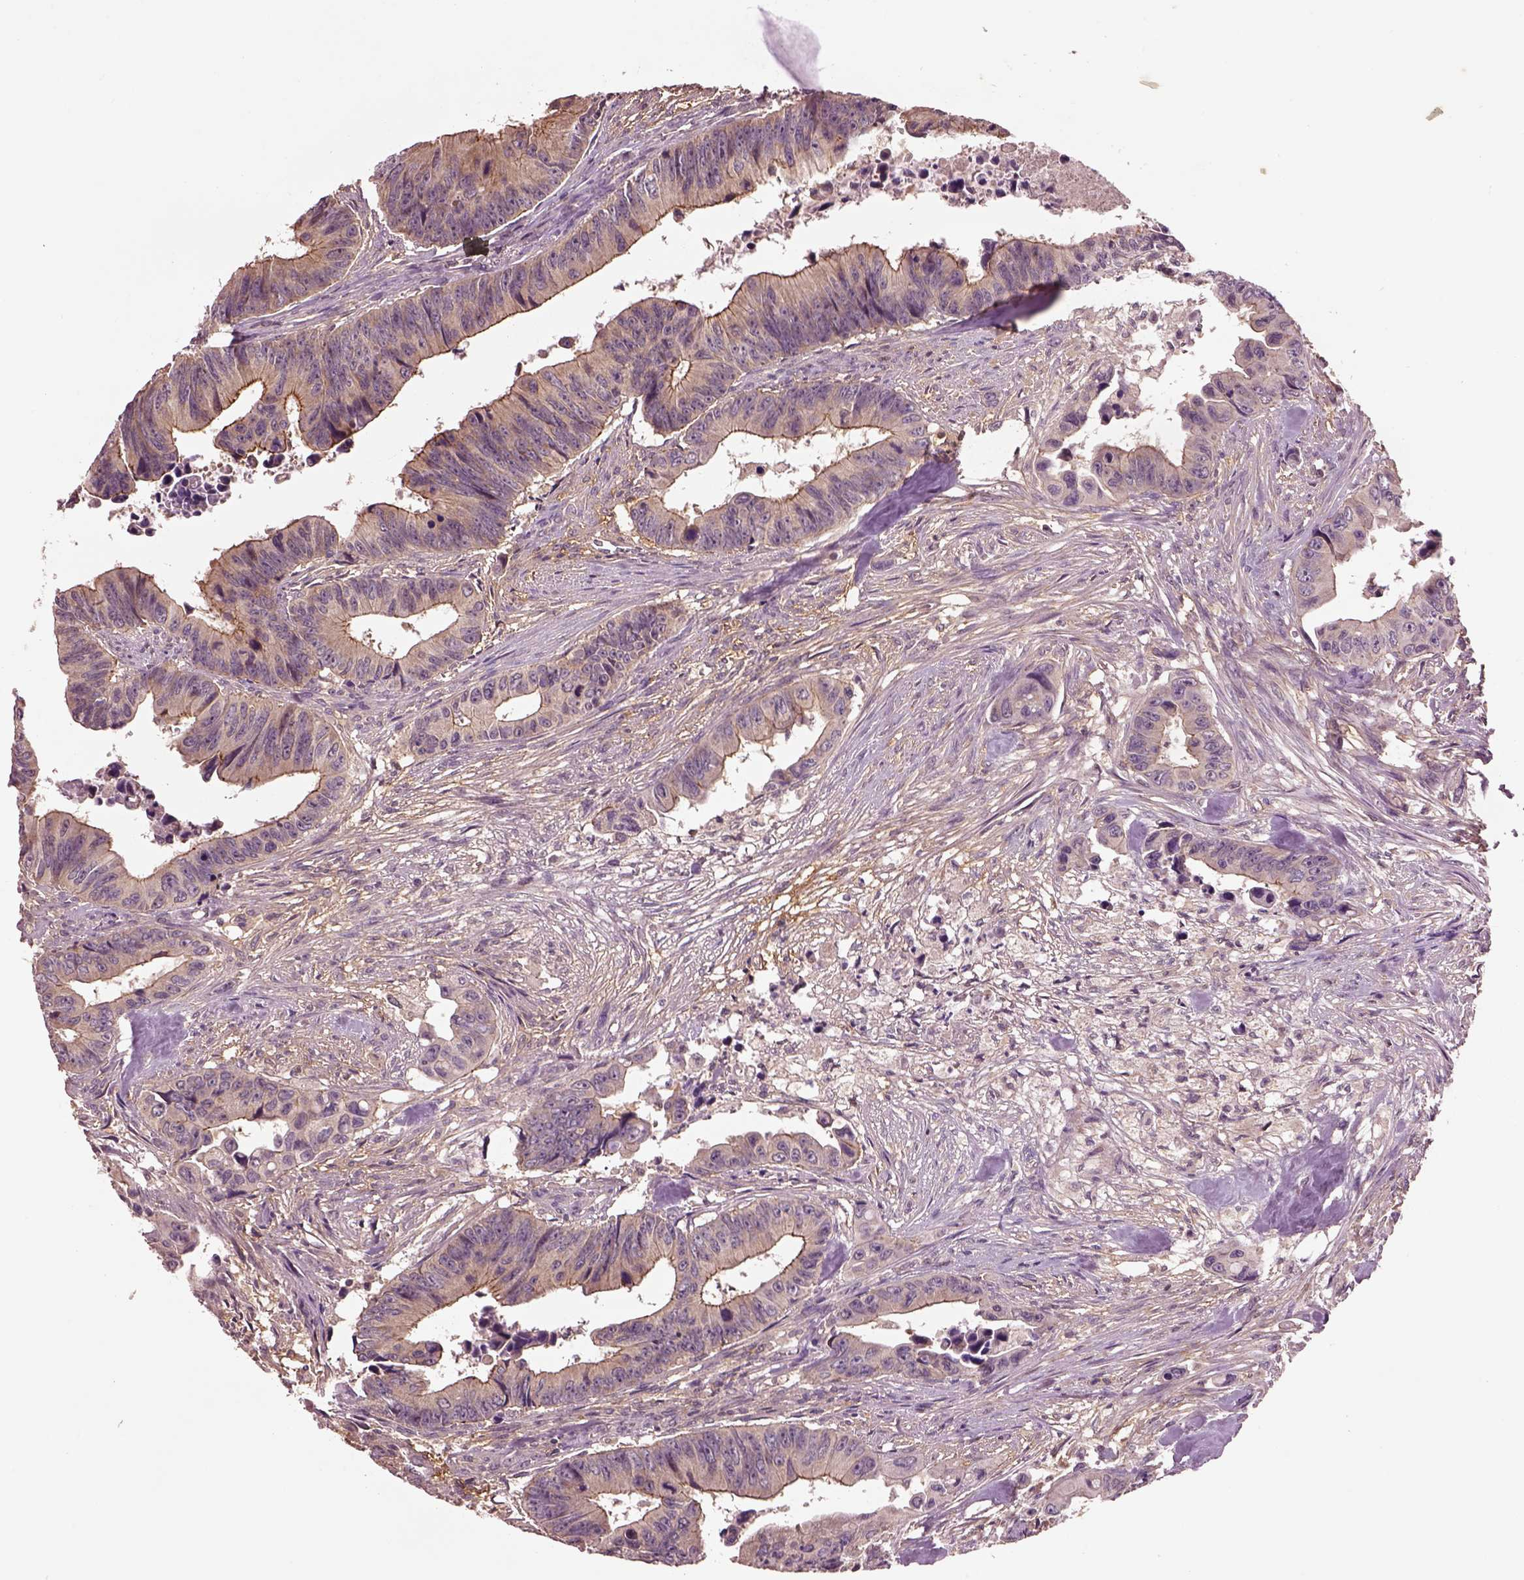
{"staining": {"intensity": "moderate", "quantity": ">75%", "location": "cytoplasmic/membranous"}, "tissue": "colorectal cancer", "cell_type": "Tumor cells", "image_type": "cancer", "snomed": [{"axis": "morphology", "description": "Adenocarcinoma, NOS"}, {"axis": "topography", "description": "Colon"}], "caption": "Adenocarcinoma (colorectal) stained with a brown dye shows moderate cytoplasmic/membranous positive positivity in about >75% of tumor cells.", "gene": "MTHFS", "patient": {"sex": "female", "age": 87}}